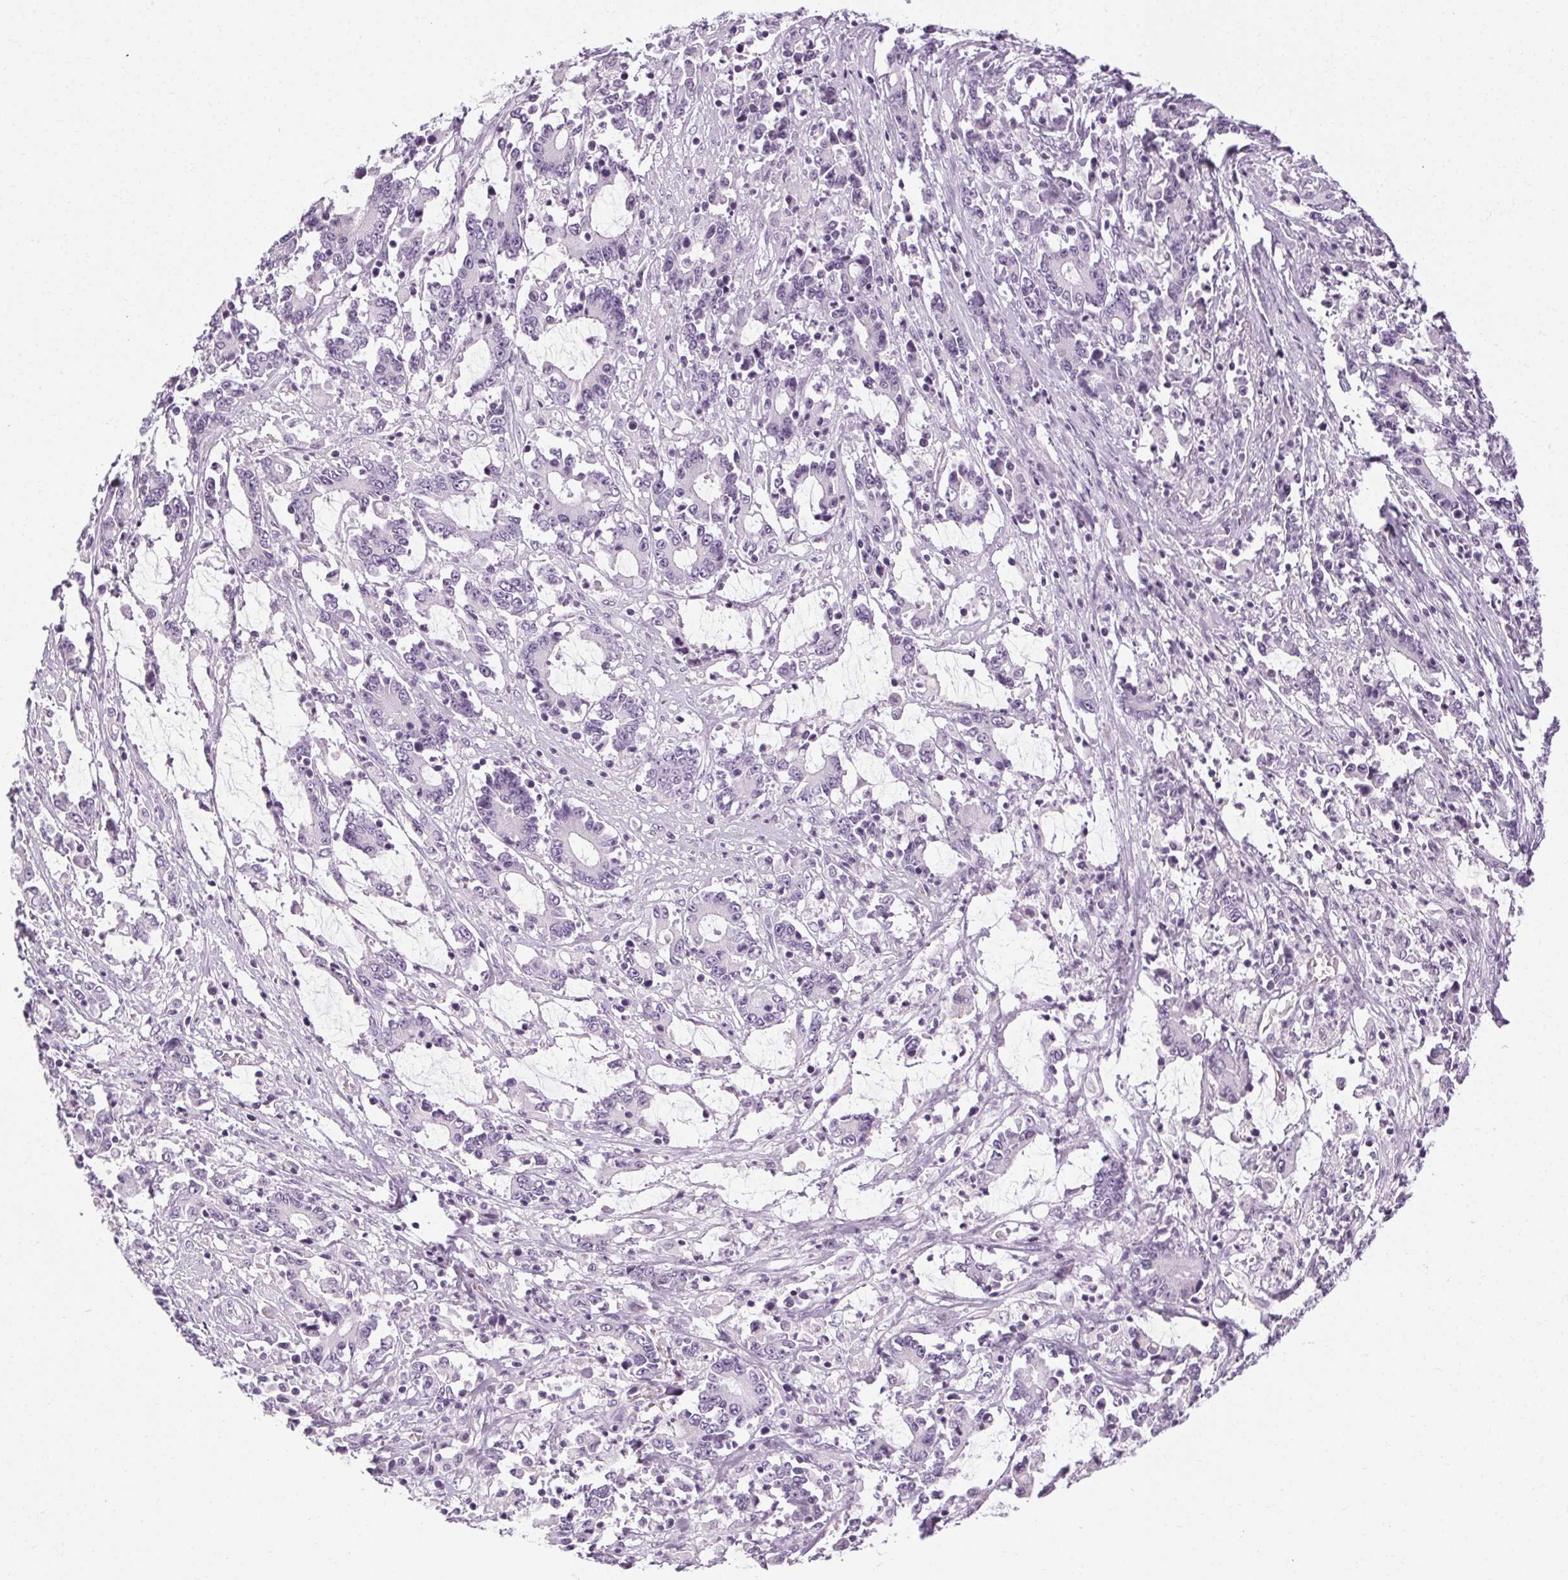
{"staining": {"intensity": "negative", "quantity": "none", "location": "none"}, "tissue": "stomach cancer", "cell_type": "Tumor cells", "image_type": "cancer", "snomed": [{"axis": "morphology", "description": "Adenocarcinoma, NOS"}, {"axis": "topography", "description": "Stomach, upper"}], "caption": "Image shows no significant protein staining in tumor cells of stomach cancer.", "gene": "POMC", "patient": {"sex": "male", "age": 68}}